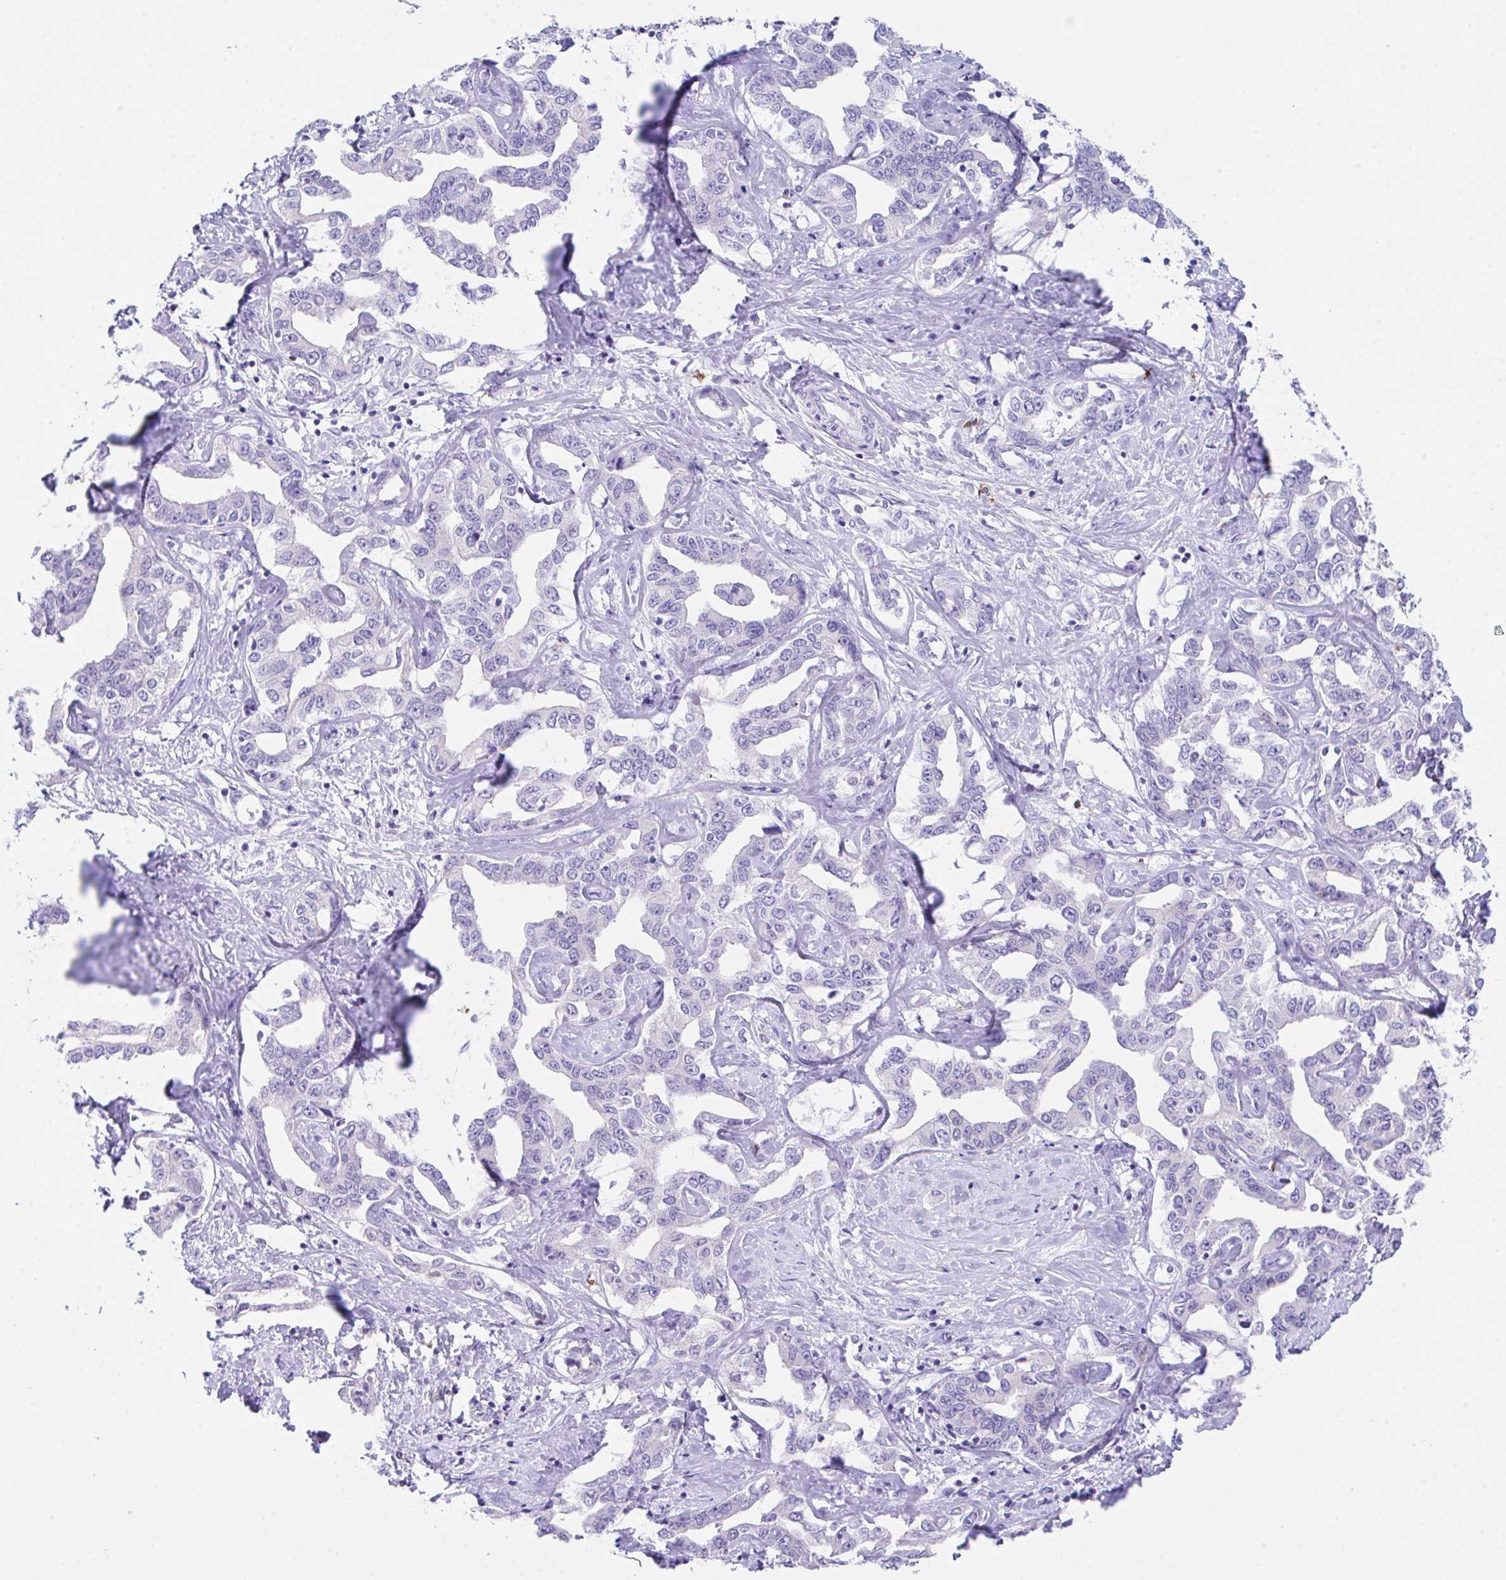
{"staining": {"intensity": "negative", "quantity": "none", "location": "none"}, "tissue": "liver cancer", "cell_type": "Tumor cells", "image_type": "cancer", "snomed": [{"axis": "morphology", "description": "Cholangiocarcinoma"}, {"axis": "topography", "description": "Liver"}], "caption": "Immunohistochemistry micrograph of neoplastic tissue: human liver cholangiocarcinoma stained with DAB (3,3'-diaminobenzidine) demonstrates no significant protein expression in tumor cells.", "gene": "HOXB4", "patient": {"sex": "male", "age": 59}}